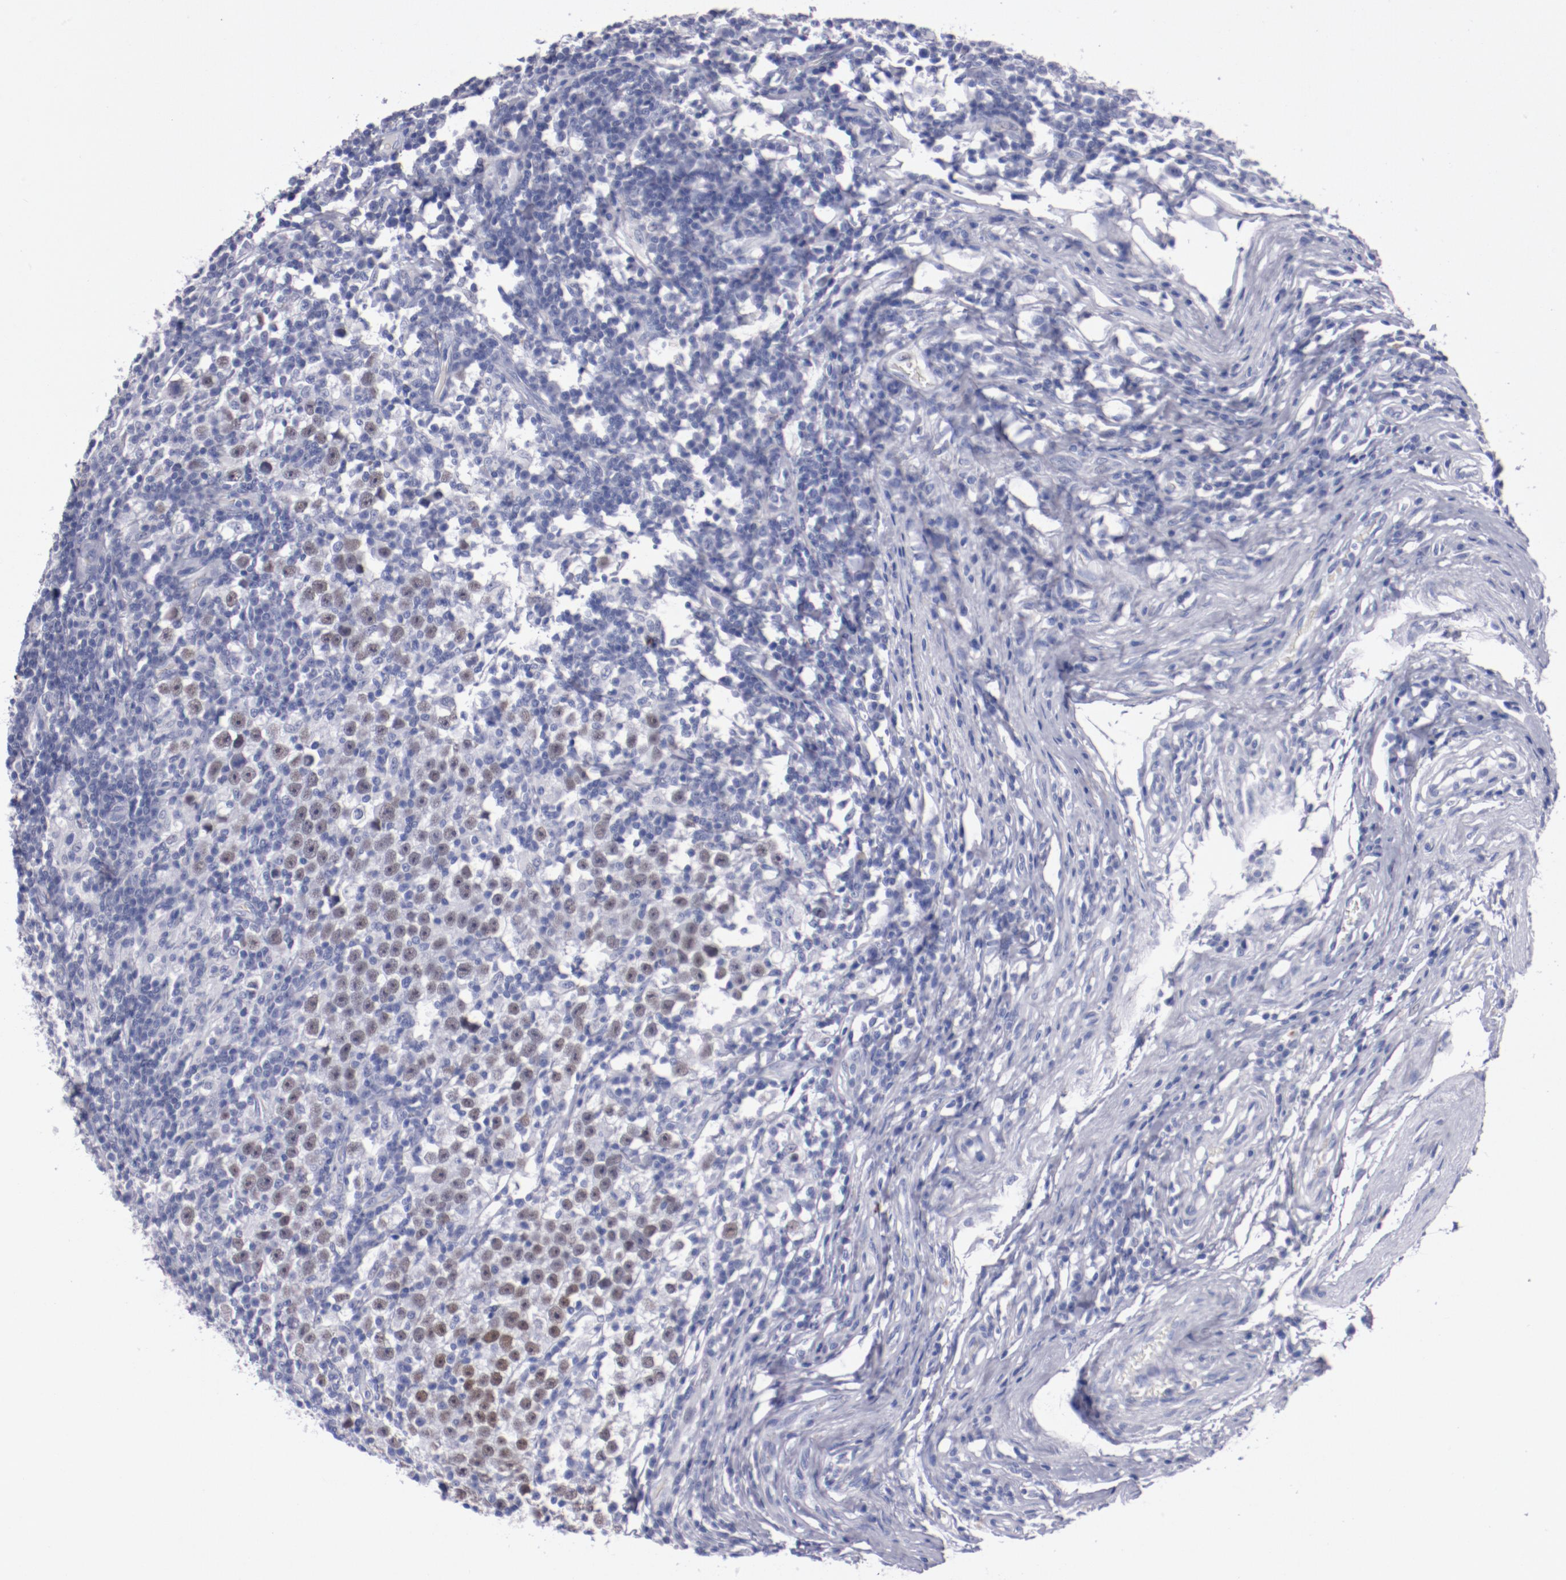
{"staining": {"intensity": "weak", "quantity": ">75%", "location": "nuclear"}, "tissue": "testis cancer", "cell_type": "Tumor cells", "image_type": "cancer", "snomed": [{"axis": "morphology", "description": "Seminoma, NOS"}, {"axis": "topography", "description": "Testis"}], "caption": "Brown immunohistochemical staining in seminoma (testis) demonstrates weak nuclear positivity in about >75% of tumor cells.", "gene": "HNF1B", "patient": {"sex": "male", "age": 43}}